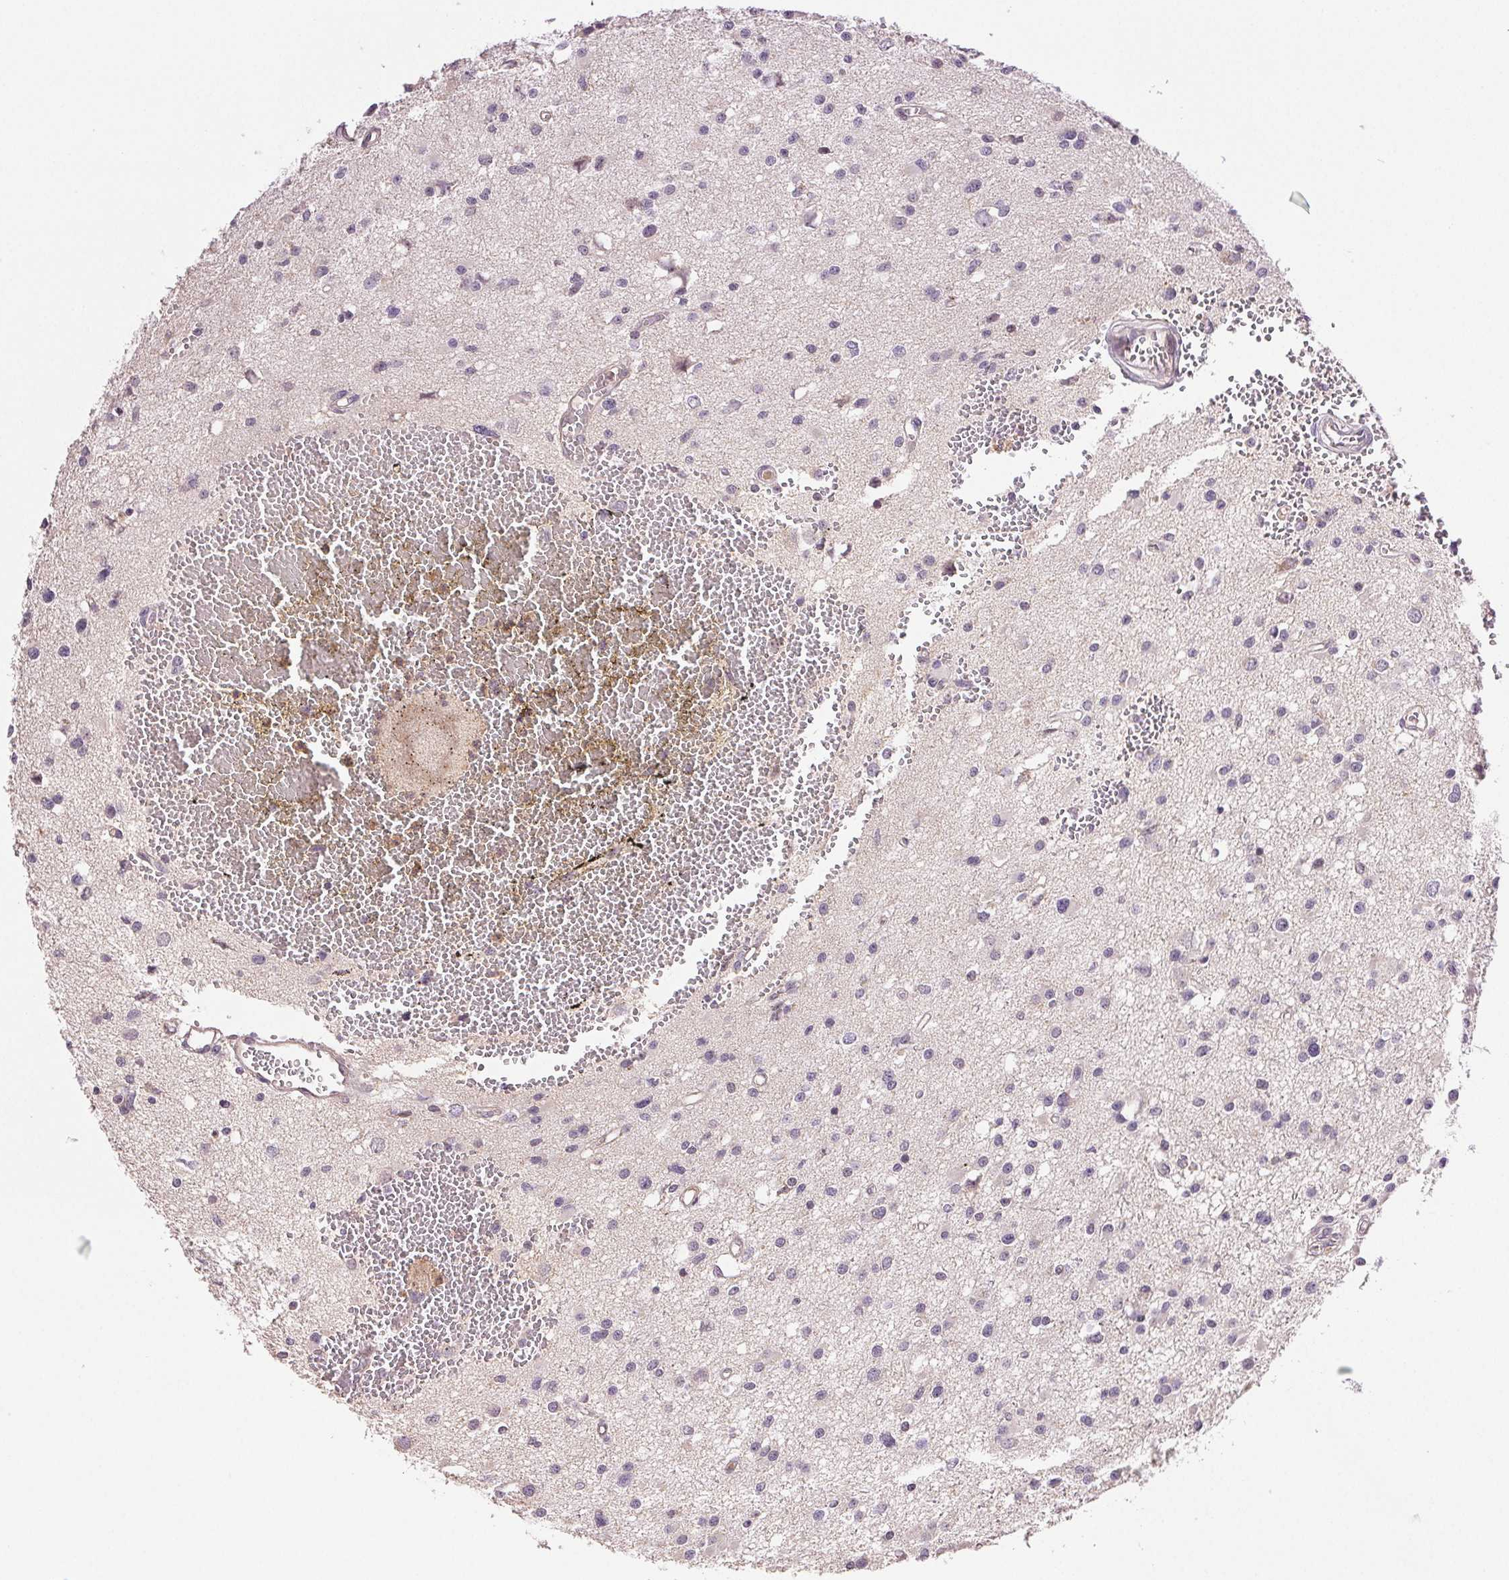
{"staining": {"intensity": "negative", "quantity": "none", "location": "none"}, "tissue": "glioma", "cell_type": "Tumor cells", "image_type": "cancer", "snomed": [{"axis": "morphology", "description": "Glioma, malignant, High grade"}, {"axis": "topography", "description": "Brain"}], "caption": "Tumor cells show no significant expression in malignant glioma (high-grade).", "gene": "TMEM253", "patient": {"sex": "male", "age": 54}}